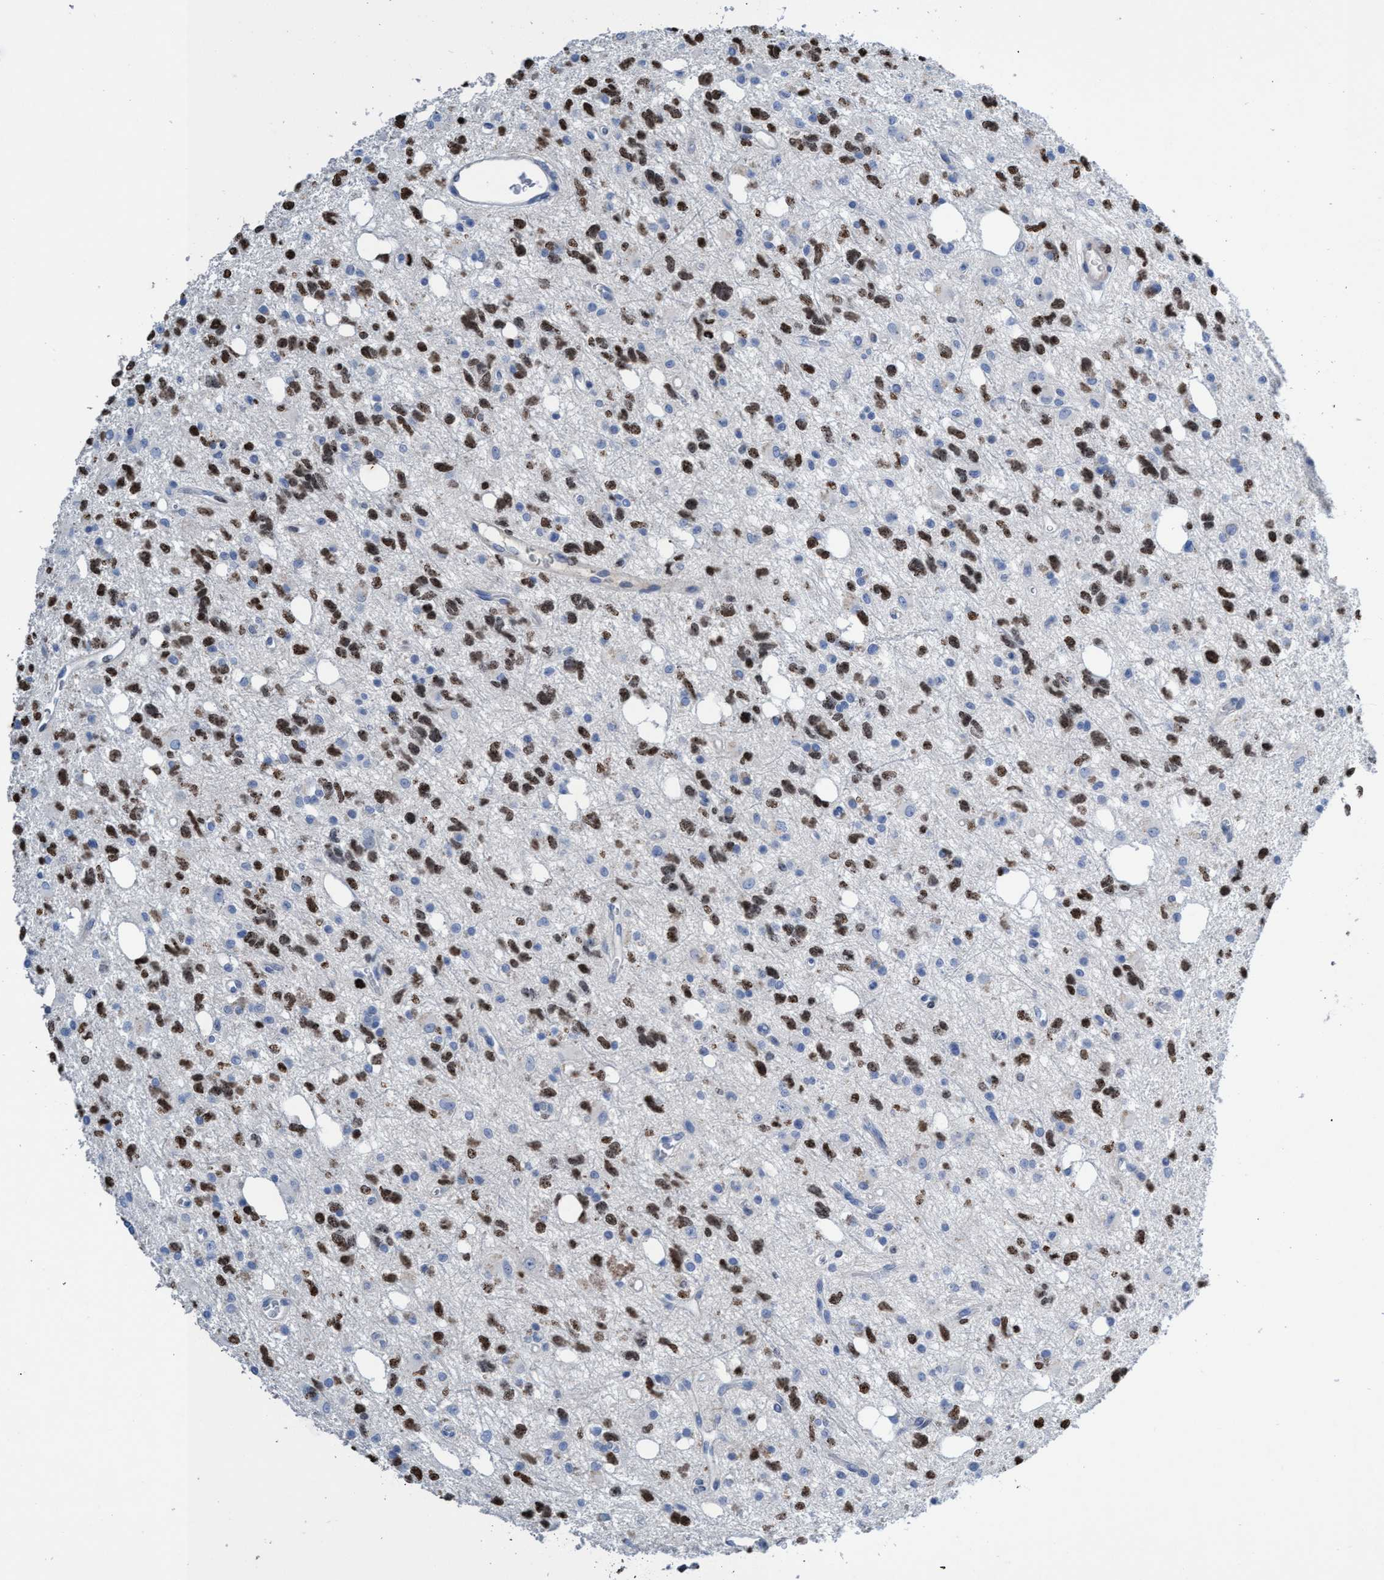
{"staining": {"intensity": "moderate", "quantity": "25%-75%", "location": "nuclear"}, "tissue": "glioma", "cell_type": "Tumor cells", "image_type": "cancer", "snomed": [{"axis": "morphology", "description": "Glioma, malignant, High grade"}, {"axis": "topography", "description": "Brain"}], "caption": "Immunohistochemical staining of high-grade glioma (malignant) reveals medium levels of moderate nuclear protein expression in about 25%-75% of tumor cells.", "gene": "CBX2", "patient": {"sex": "female", "age": 62}}